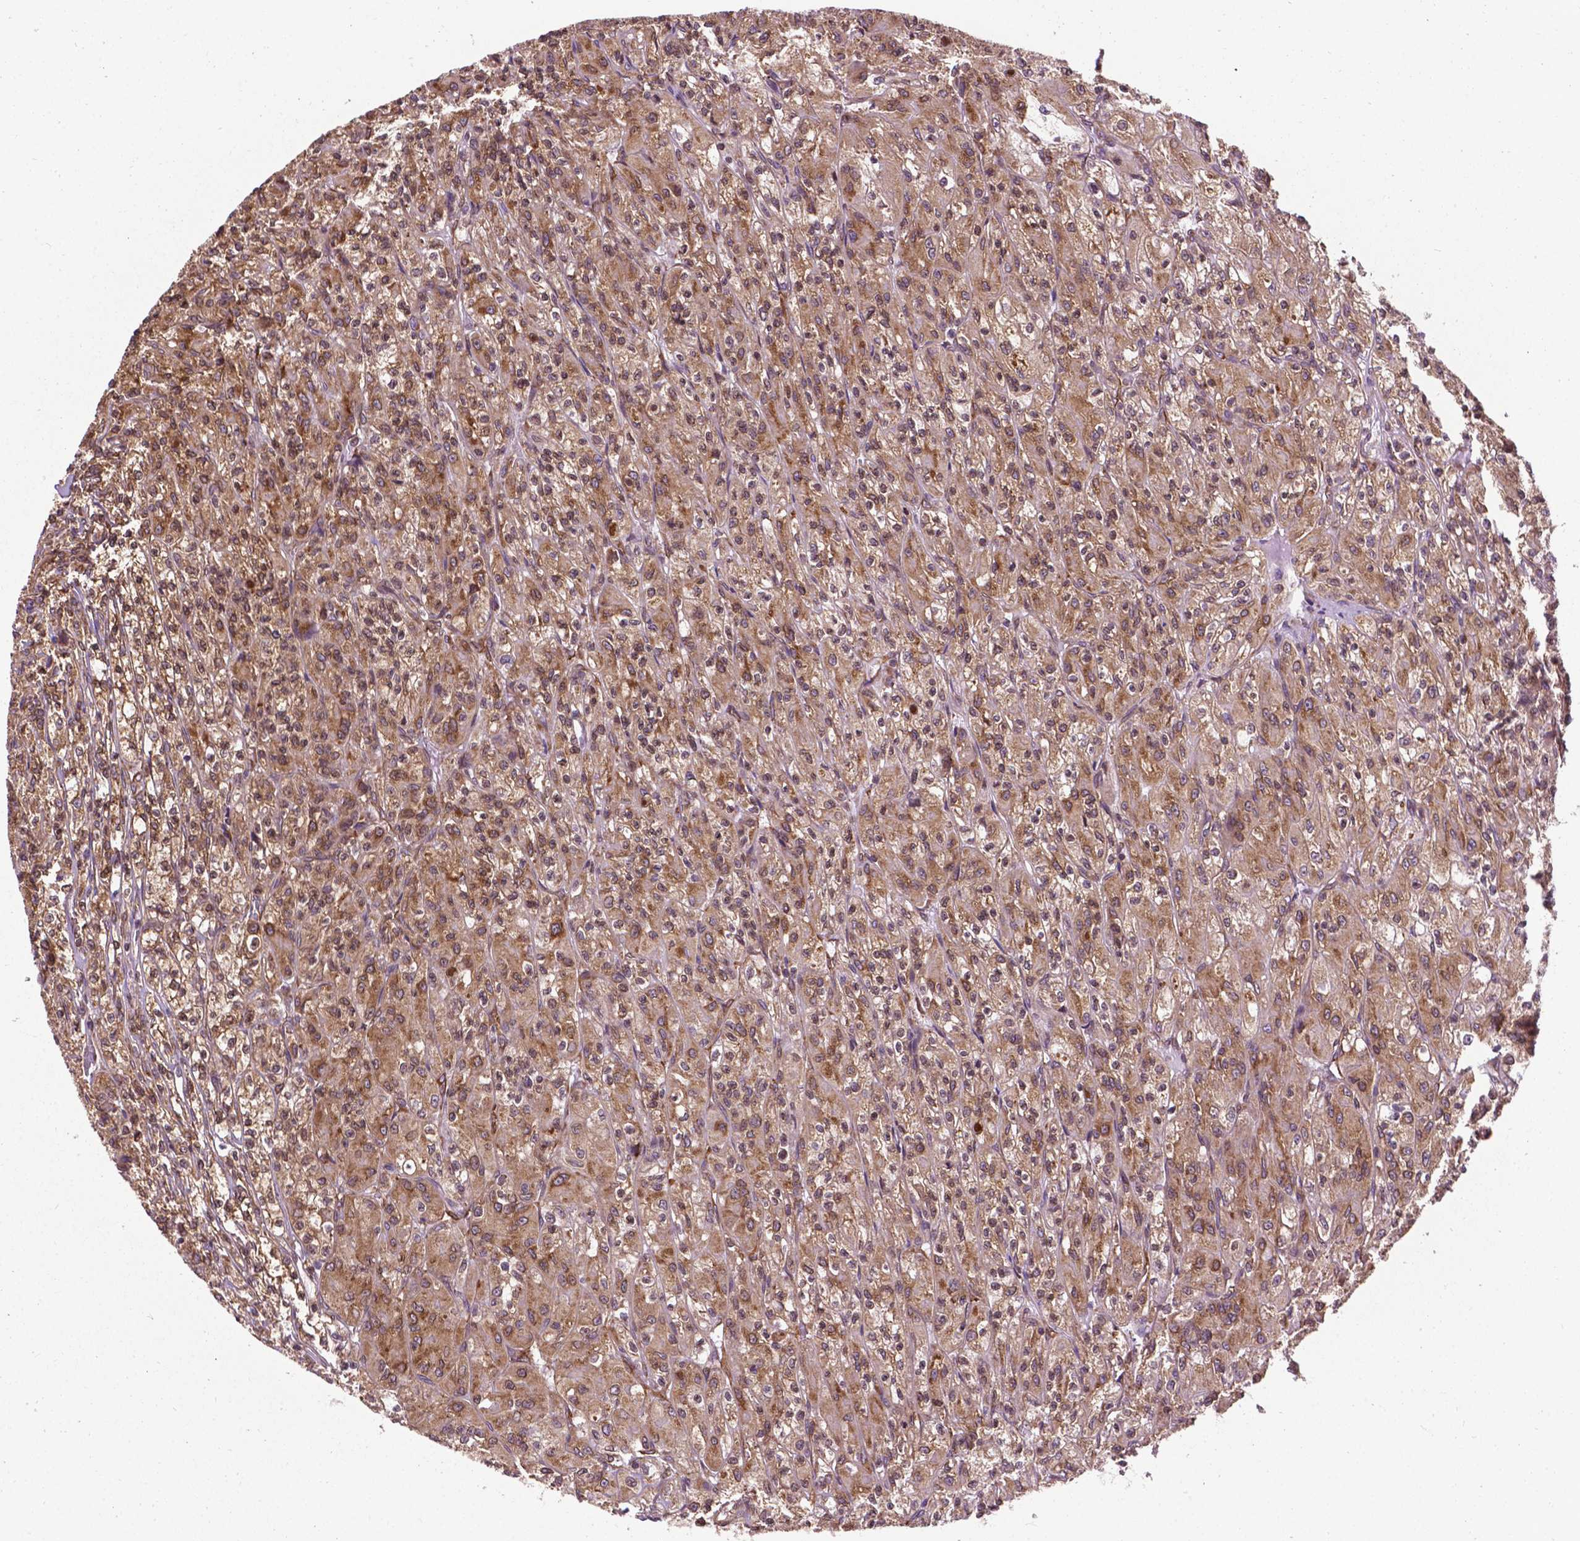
{"staining": {"intensity": "moderate", "quantity": ">75%", "location": "cytoplasmic/membranous"}, "tissue": "renal cancer", "cell_type": "Tumor cells", "image_type": "cancer", "snomed": [{"axis": "morphology", "description": "Adenocarcinoma, NOS"}, {"axis": "topography", "description": "Kidney"}], "caption": "Renal cancer (adenocarcinoma) stained for a protein (brown) demonstrates moderate cytoplasmic/membranous positive expression in about >75% of tumor cells.", "gene": "GANAB", "patient": {"sex": "female", "age": 70}}